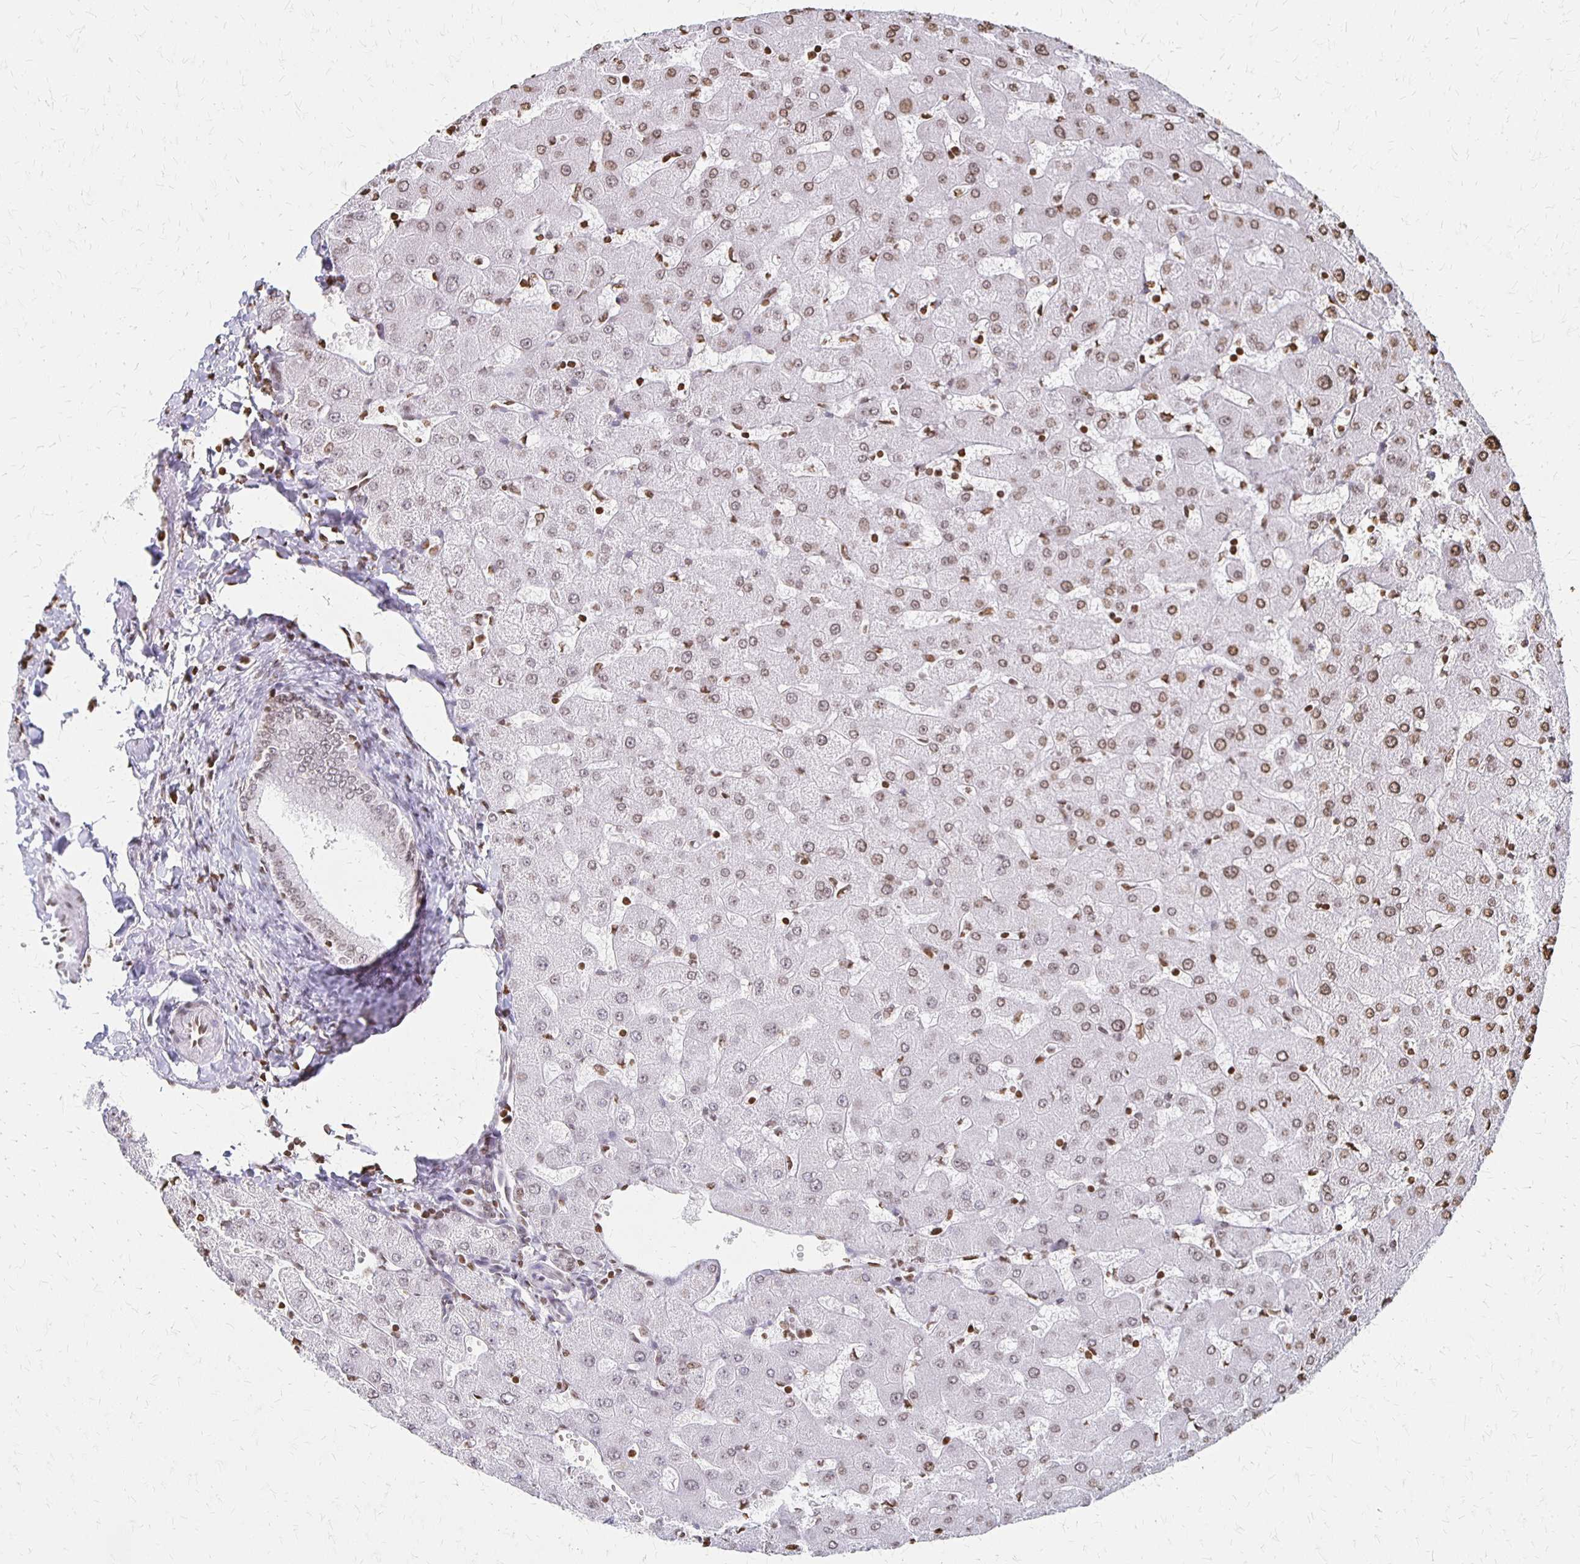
{"staining": {"intensity": "weak", "quantity": "25%-75%", "location": "nuclear"}, "tissue": "liver", "cell_type": "Cholangiocytes", "image_type": "normal", "snomed": [{"axis": "morphology", "description": "Normal tissue, NOS"}, {"axis": "topography", "description": "Liver"}], "caption": "Immunohistochemistry (IHC) (DAB (3,3'-diaminobenzidine)) staining of unremarkable liver shows weak nuclear protein expression in about 25%-75% of cholangiocytes. The protein of interest is stained brown, and the nuclei are stained in blue (DAB (3,3'-diaminobenzidine) IHC with brightfield microscopy, high magnification).", "gene": "ZNF280C", "patient": {"sex": "female", "age": 63}}